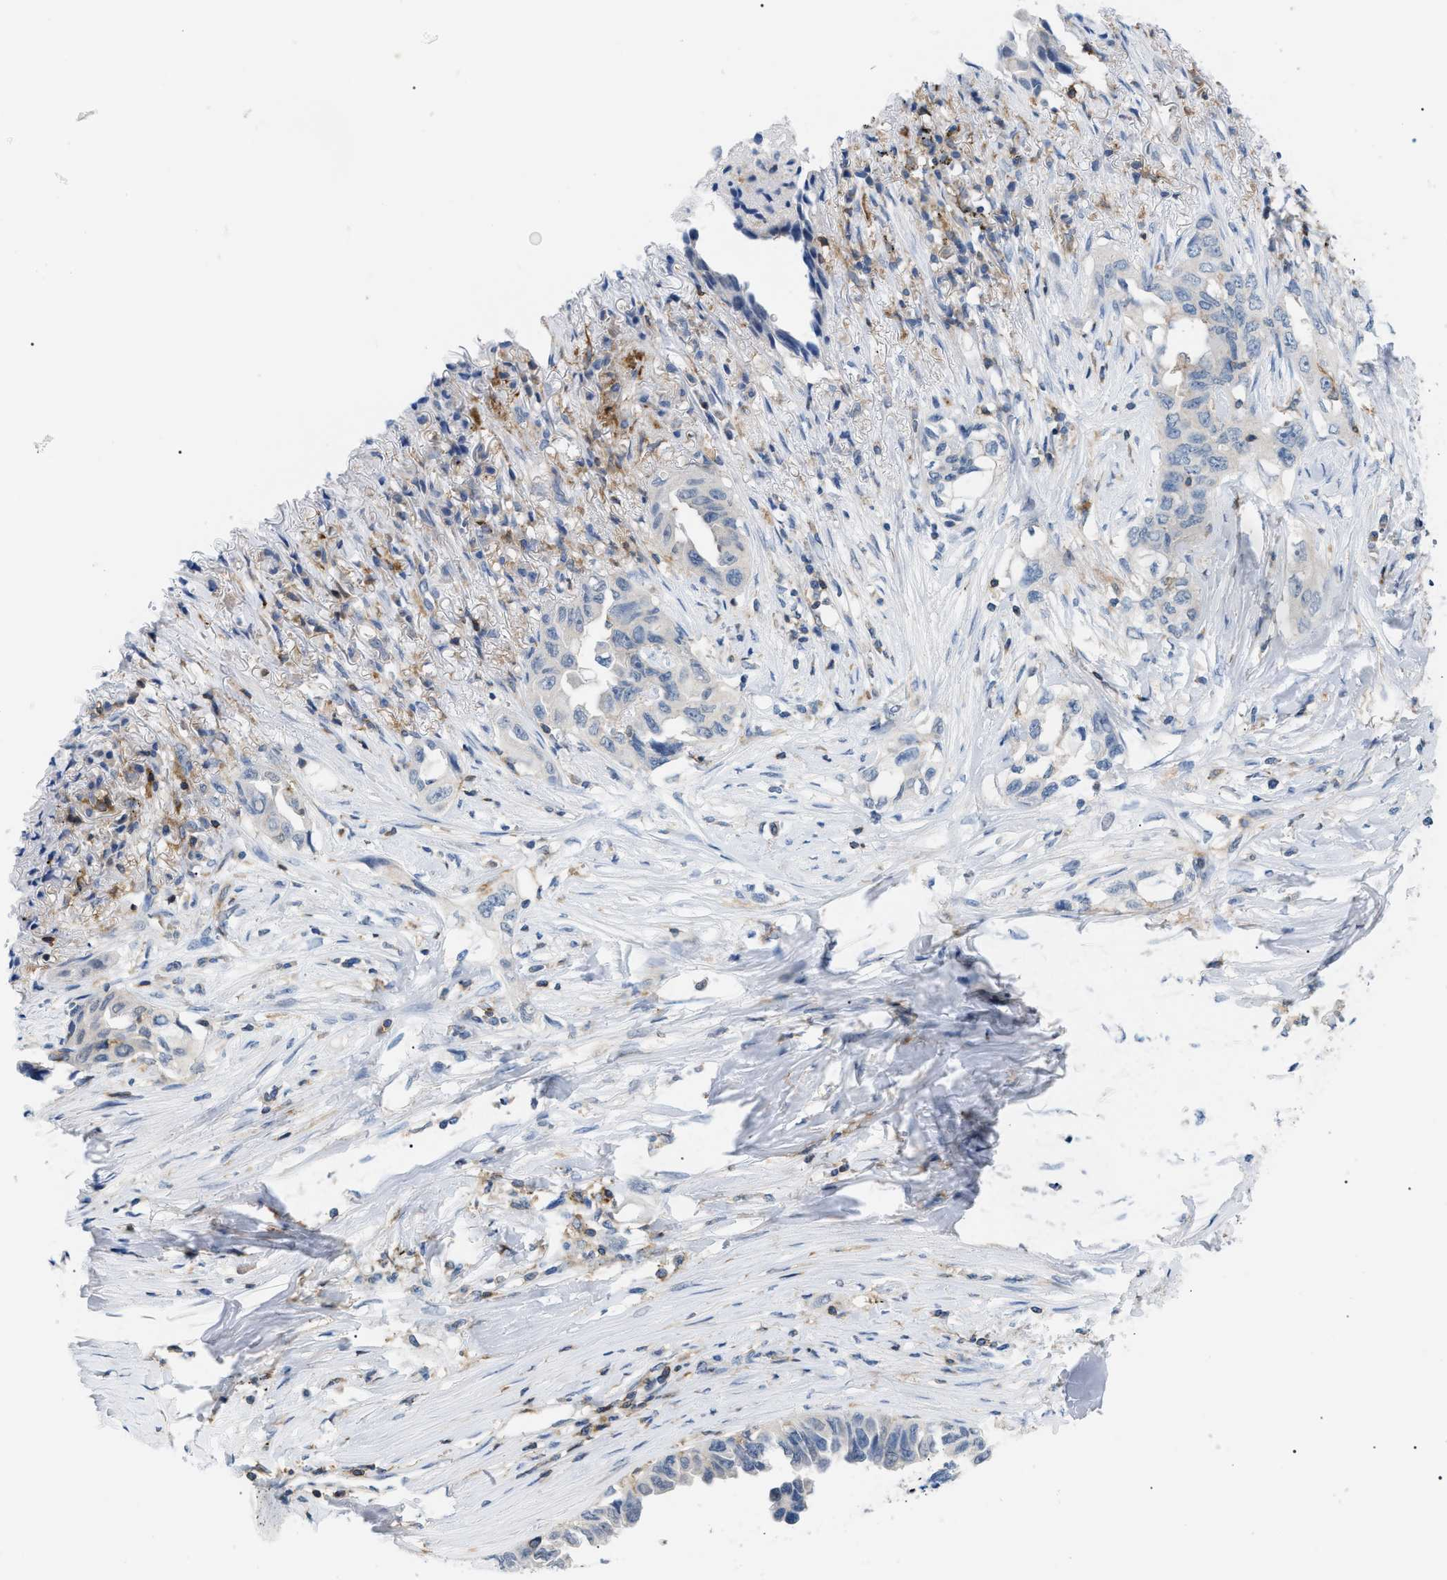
{"staining": {"intensity": "negative", "quantity": "none", "location": "none"}, "tissue": "lung cancer", "cell_type": "Tumor cells", "image_type": "cancer", "snomed": [{"axis": "morphology", "description": "Adenocarcinoma, NOS"}, {"axis": "topography", "description": "Lung"}], "caption": "Tumor cells show no significant positivity in lung adenocarcinoma. Brightfield microscopy of immunohistochemistry (IHC) stained with DAB (brown) and hematoxylin (blue), captured at high magnification.", "gene": "INPP5D", "patient": {"sex": "female", "age": 51}}